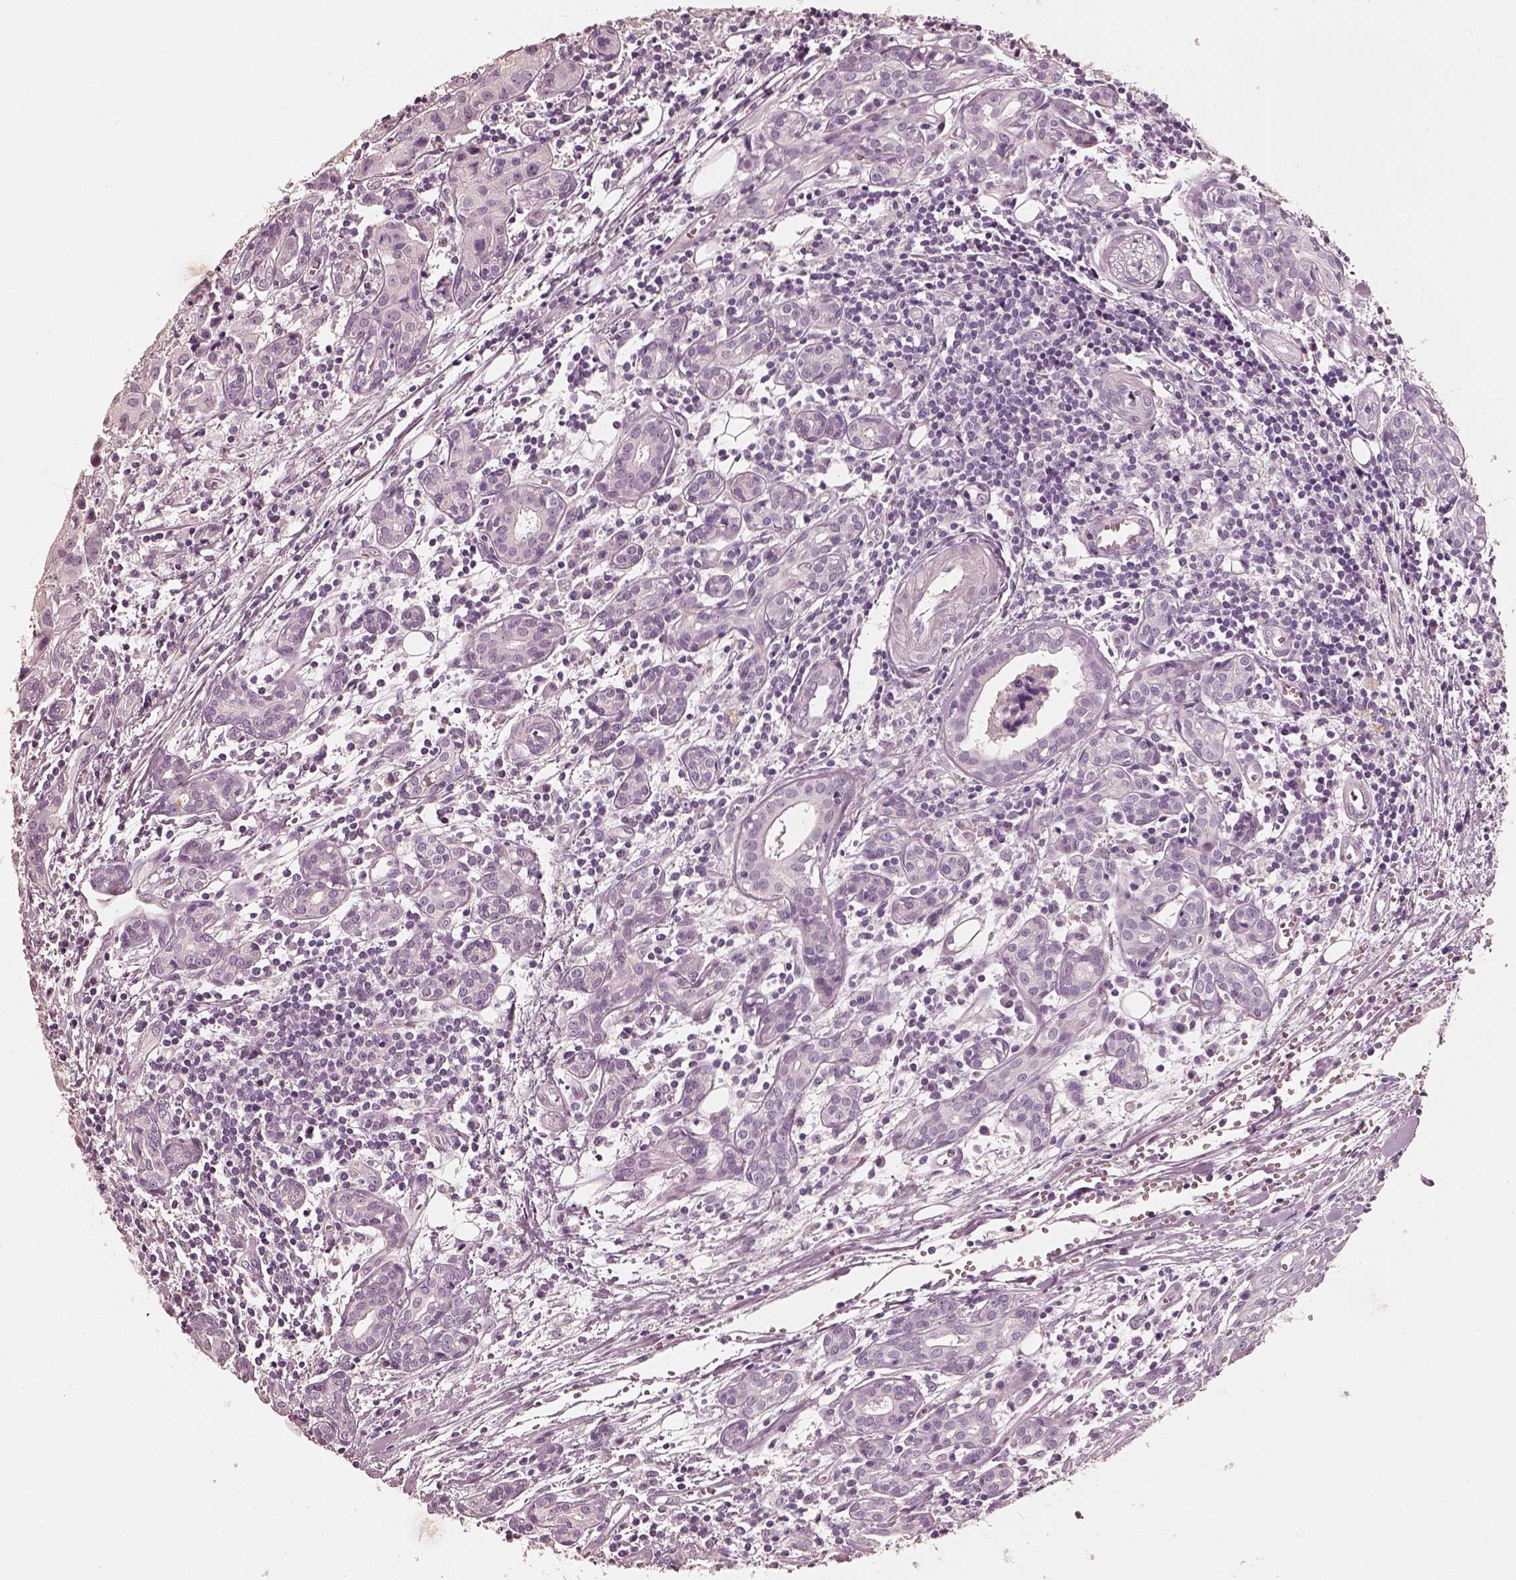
{"staining": {"intensity": "negative", "quantity": "none", "location": "none"}, "tissue": "head and neck cancer", "cell_type": "Tumor cells", "image_type": "cancer", "snomed": [{"axis": "morphology", "description": "Adenocarcinoma, NOS"}, {"axis": "topography", "description": "Head-Neck"}], "caption": "An immunohistochemistry histopathology image of head and neck cancer is shown. There is no staining in tumor cells of head and neck cancer. Nuclei are stained in blue.", "gene": "RS1", "patient": {"sex": "male", "age": 76}}